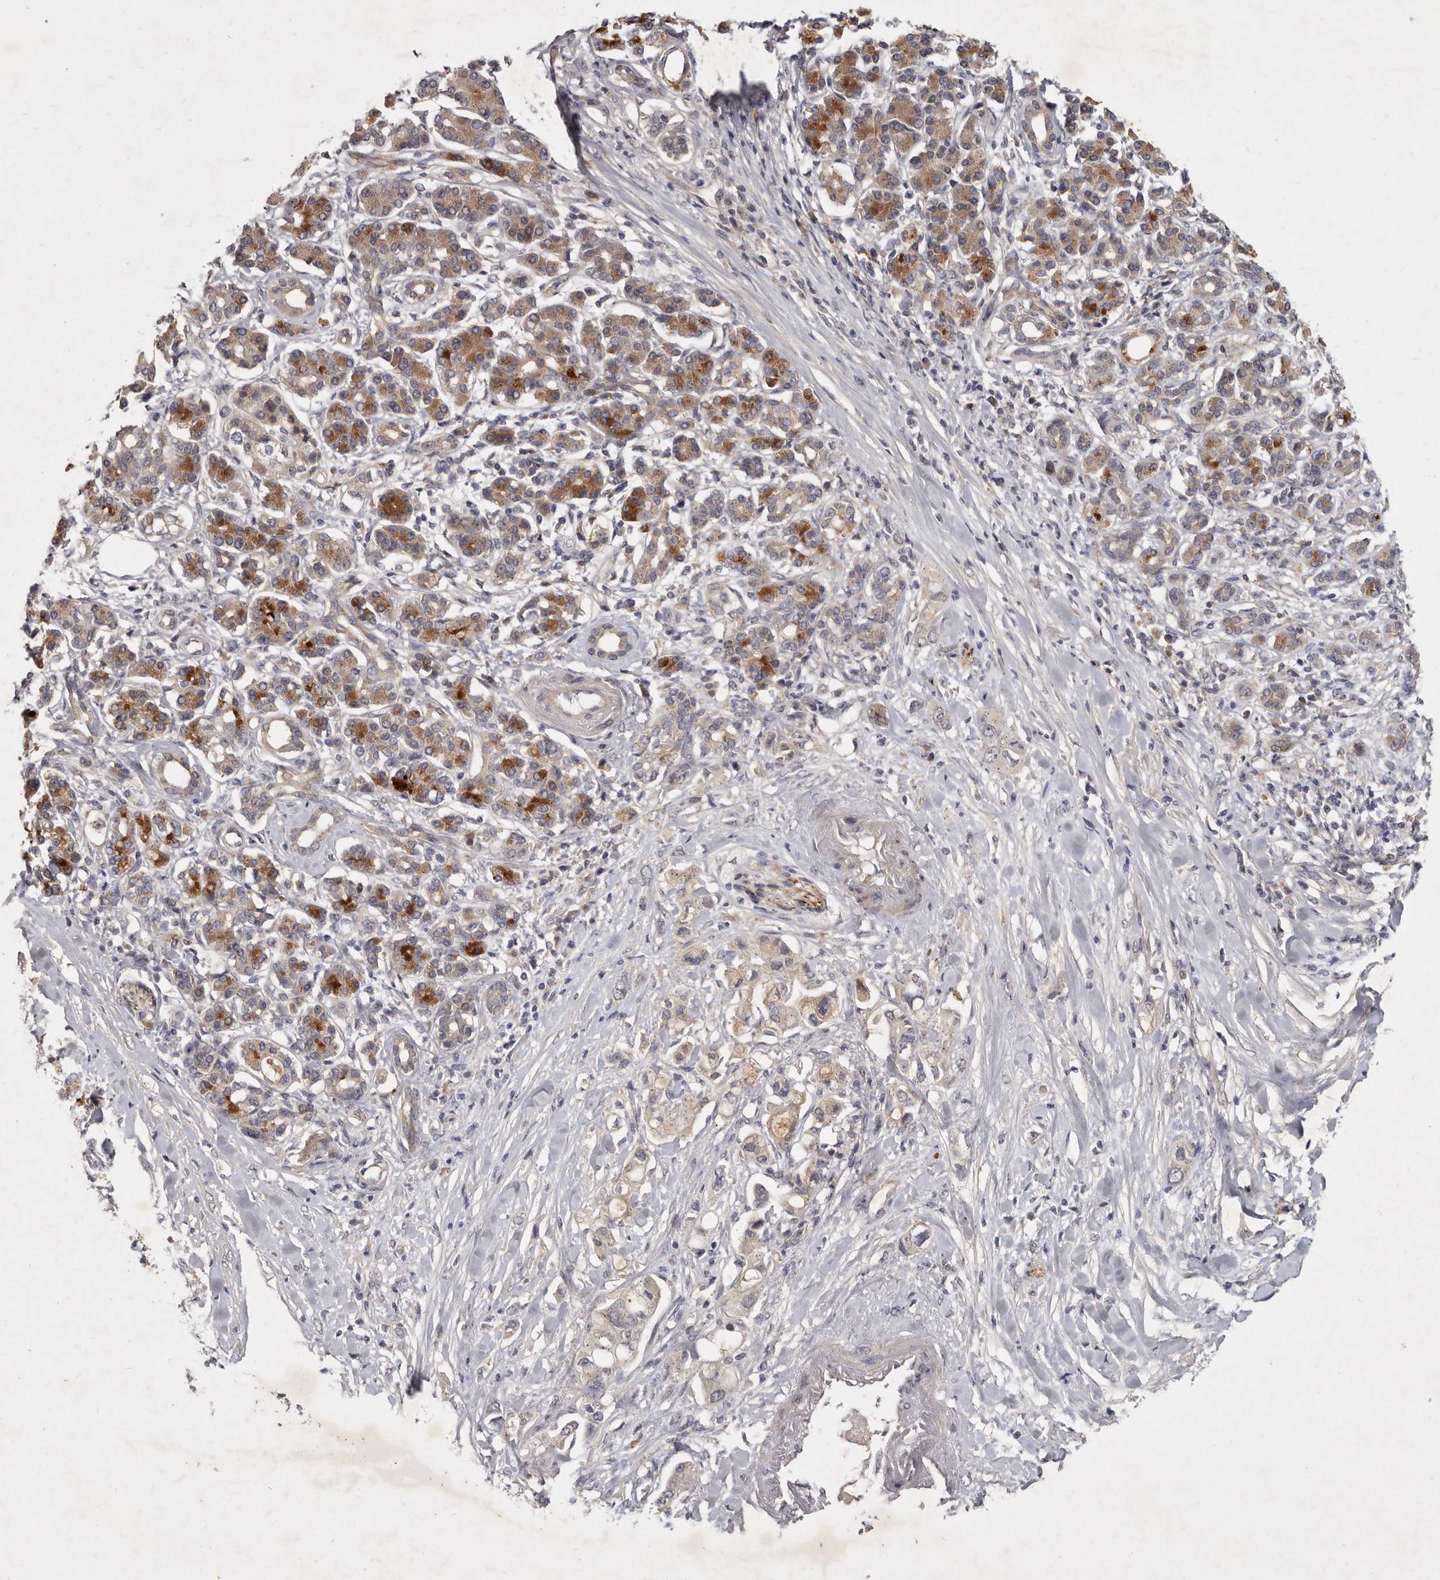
{"staining": {"intensity": "weak", "quantity": "25%-75%", "location": "cytoplasmic/membranous"}, "tissue": "pancreatic cancer", "cell_type": "Tumor cells", "image_type": "cancer", "snomed": [{"axis": "morphology", "description": "Adenocarcinoma, NOS"}, {"axis": "topography", "description": "Pancreas"}], "caption": "Immunohistochemistry of pancreatic cancer (adenocarcinoma) displays low levels of weak cytoplasmic/membranous positivity in approximately 25%-75% of tumor cells. (DAB IHC, brown staining for protein, blue staining for nuclei).", "gene": "SLC22A1", "patient": {"sex": "female", "age": 56}}